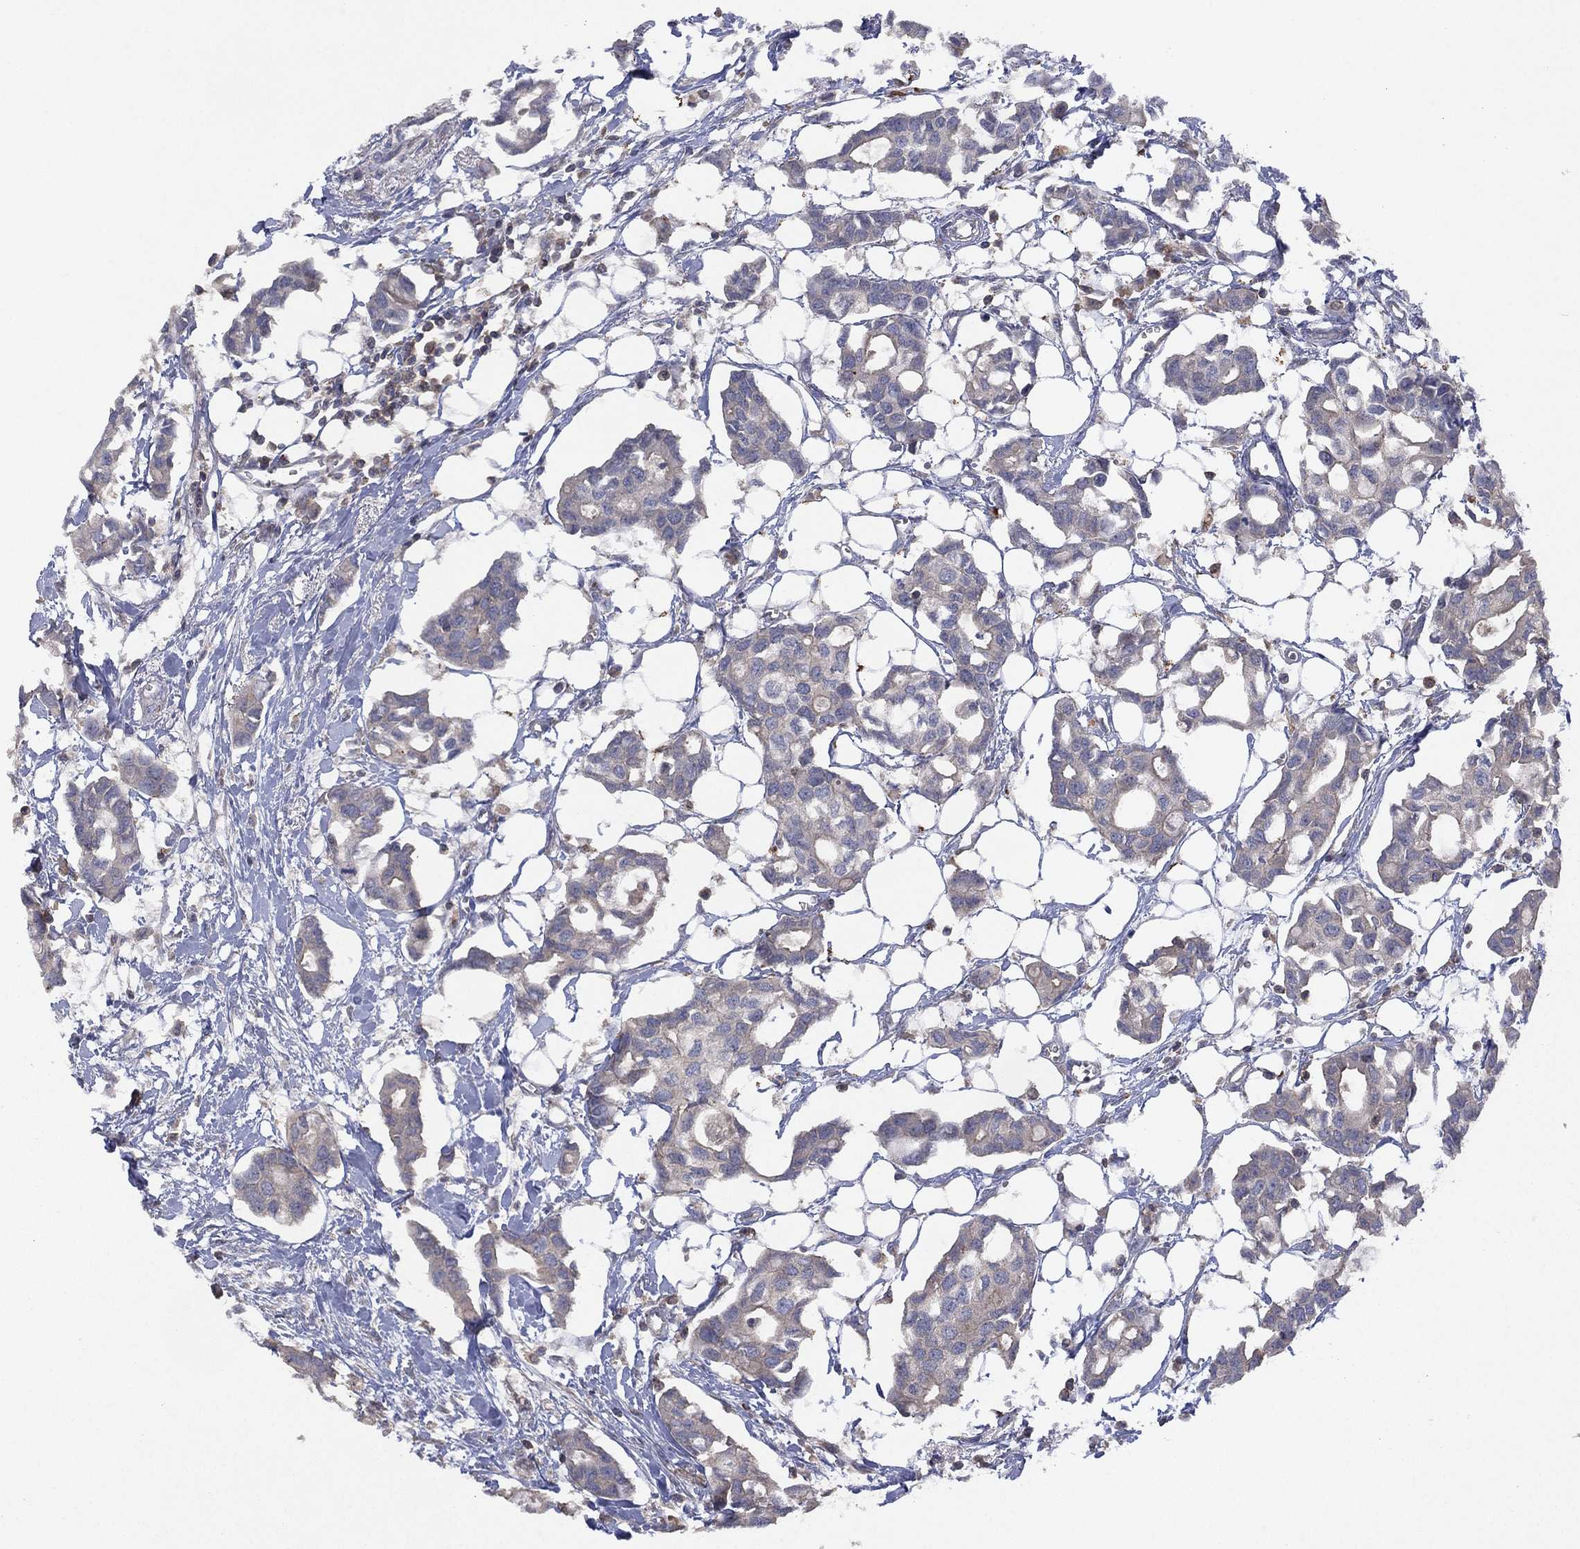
{"staining": {"intensity": "negative", "quantity": "none", "location": "none"}, "tissue": "breast cancer", "cell_type": "Tumor cells", "image_type": "cancer", "snomed": [{"axis": "morphology", "description": "Duct carcinoma"}, {"axis": "topography", "description": "Breast"}], "caption": "Immunohistochemical staining of human breast cancer (infiltrating ductal carcinoma) exhibits no significant expression in tumor cells.", "gene": "DOCK8", "patient": {"sex": "female", "age": 83}}